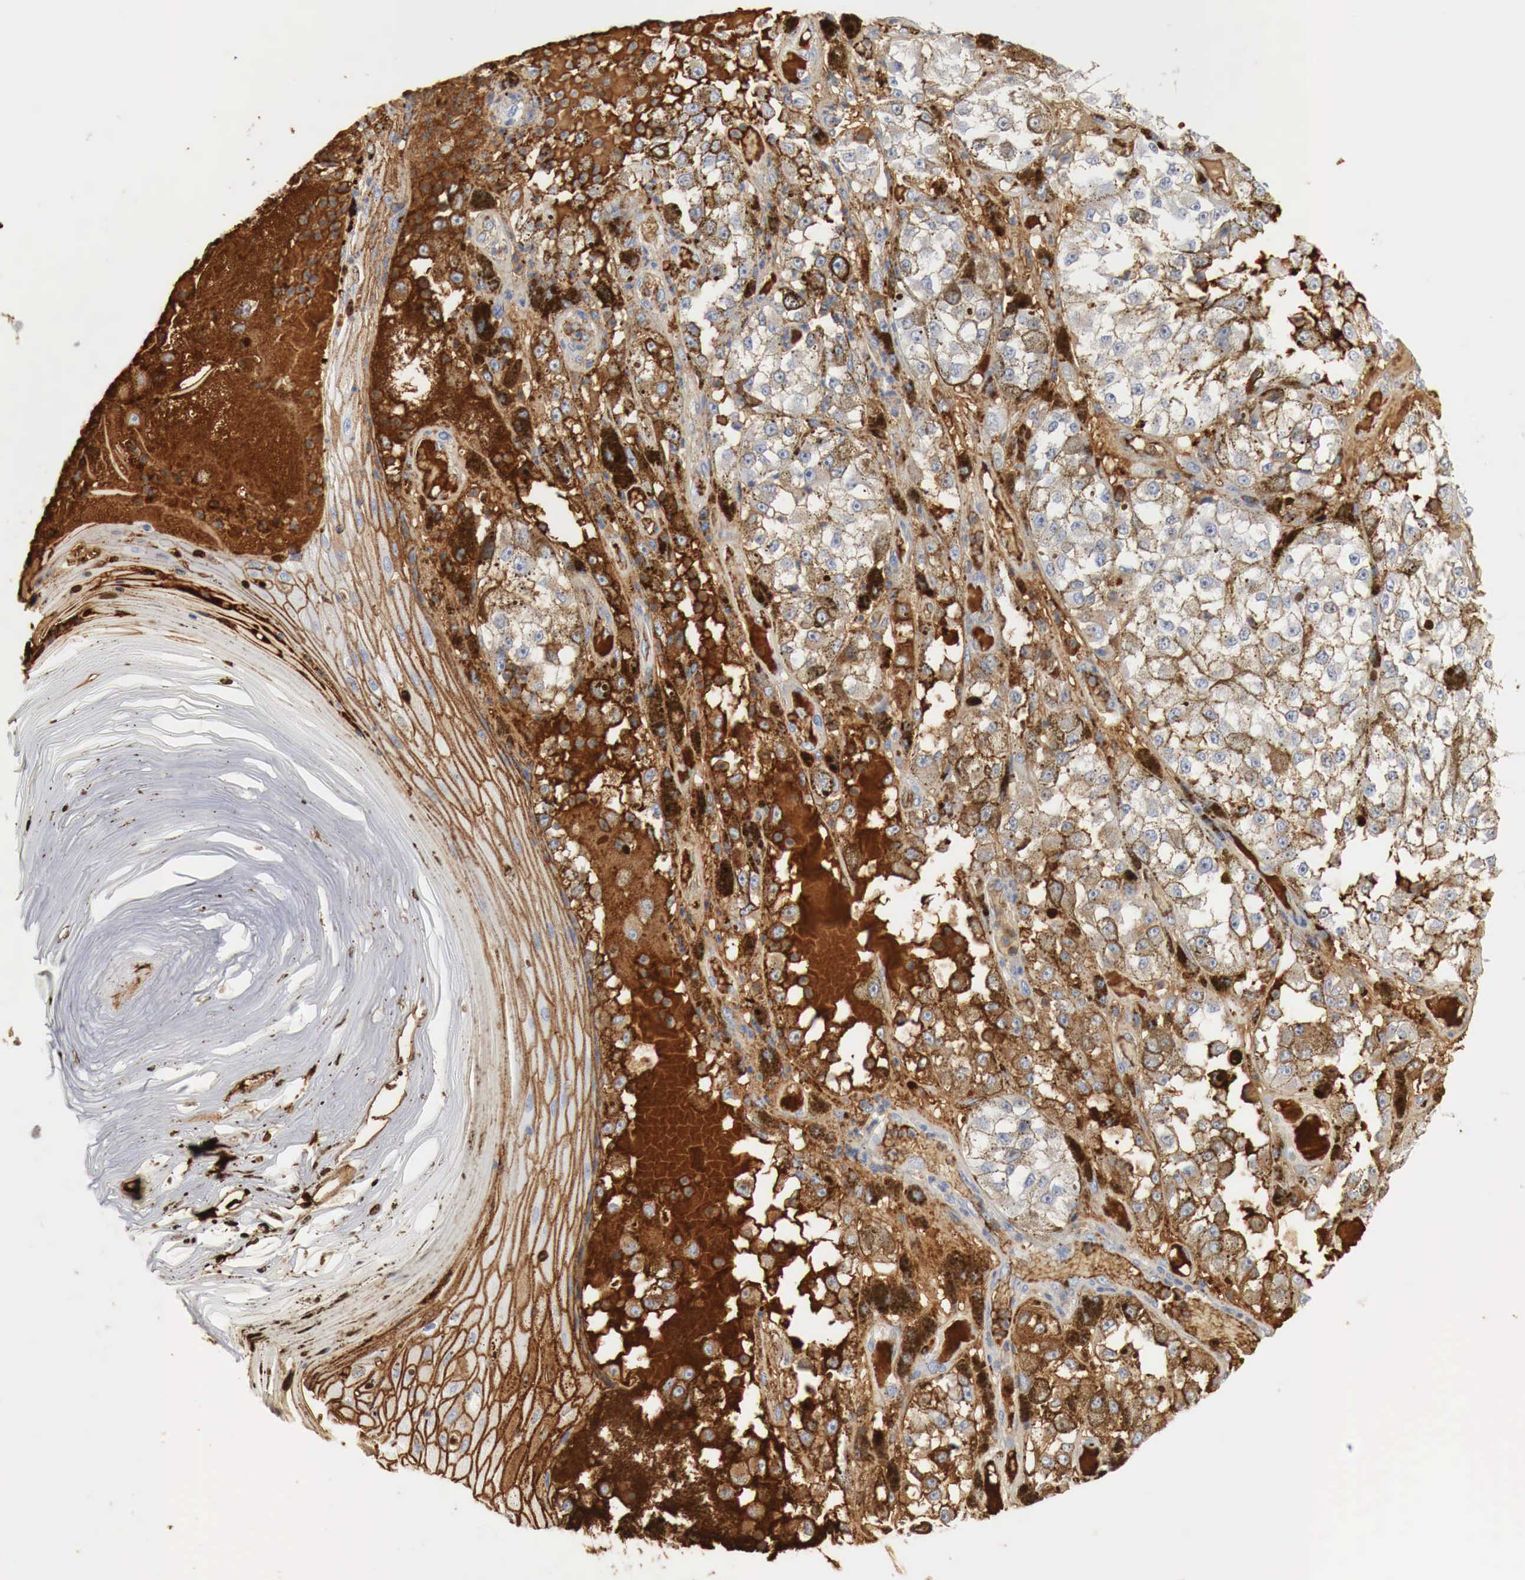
{"staining": {"intensity": "strong", "quantity": "25%-75%", "location": "cytoplasmic/membranous"}, "tissue": "melanoma", "cell_type": "Tumor cells", "image_type": "cancer", "snomed": [{"axis": "morphology", "description": "Malignant melanoma, NOS"}, {"axis": "topography", "description": "Skin"}], "caption": "An image of human melanoma stained for a protein shows strong cytoplasmic/membranous brown staining in tumor cells.", "gene": "IGLC3", "patient": {"sex": "male", "age": 67}}